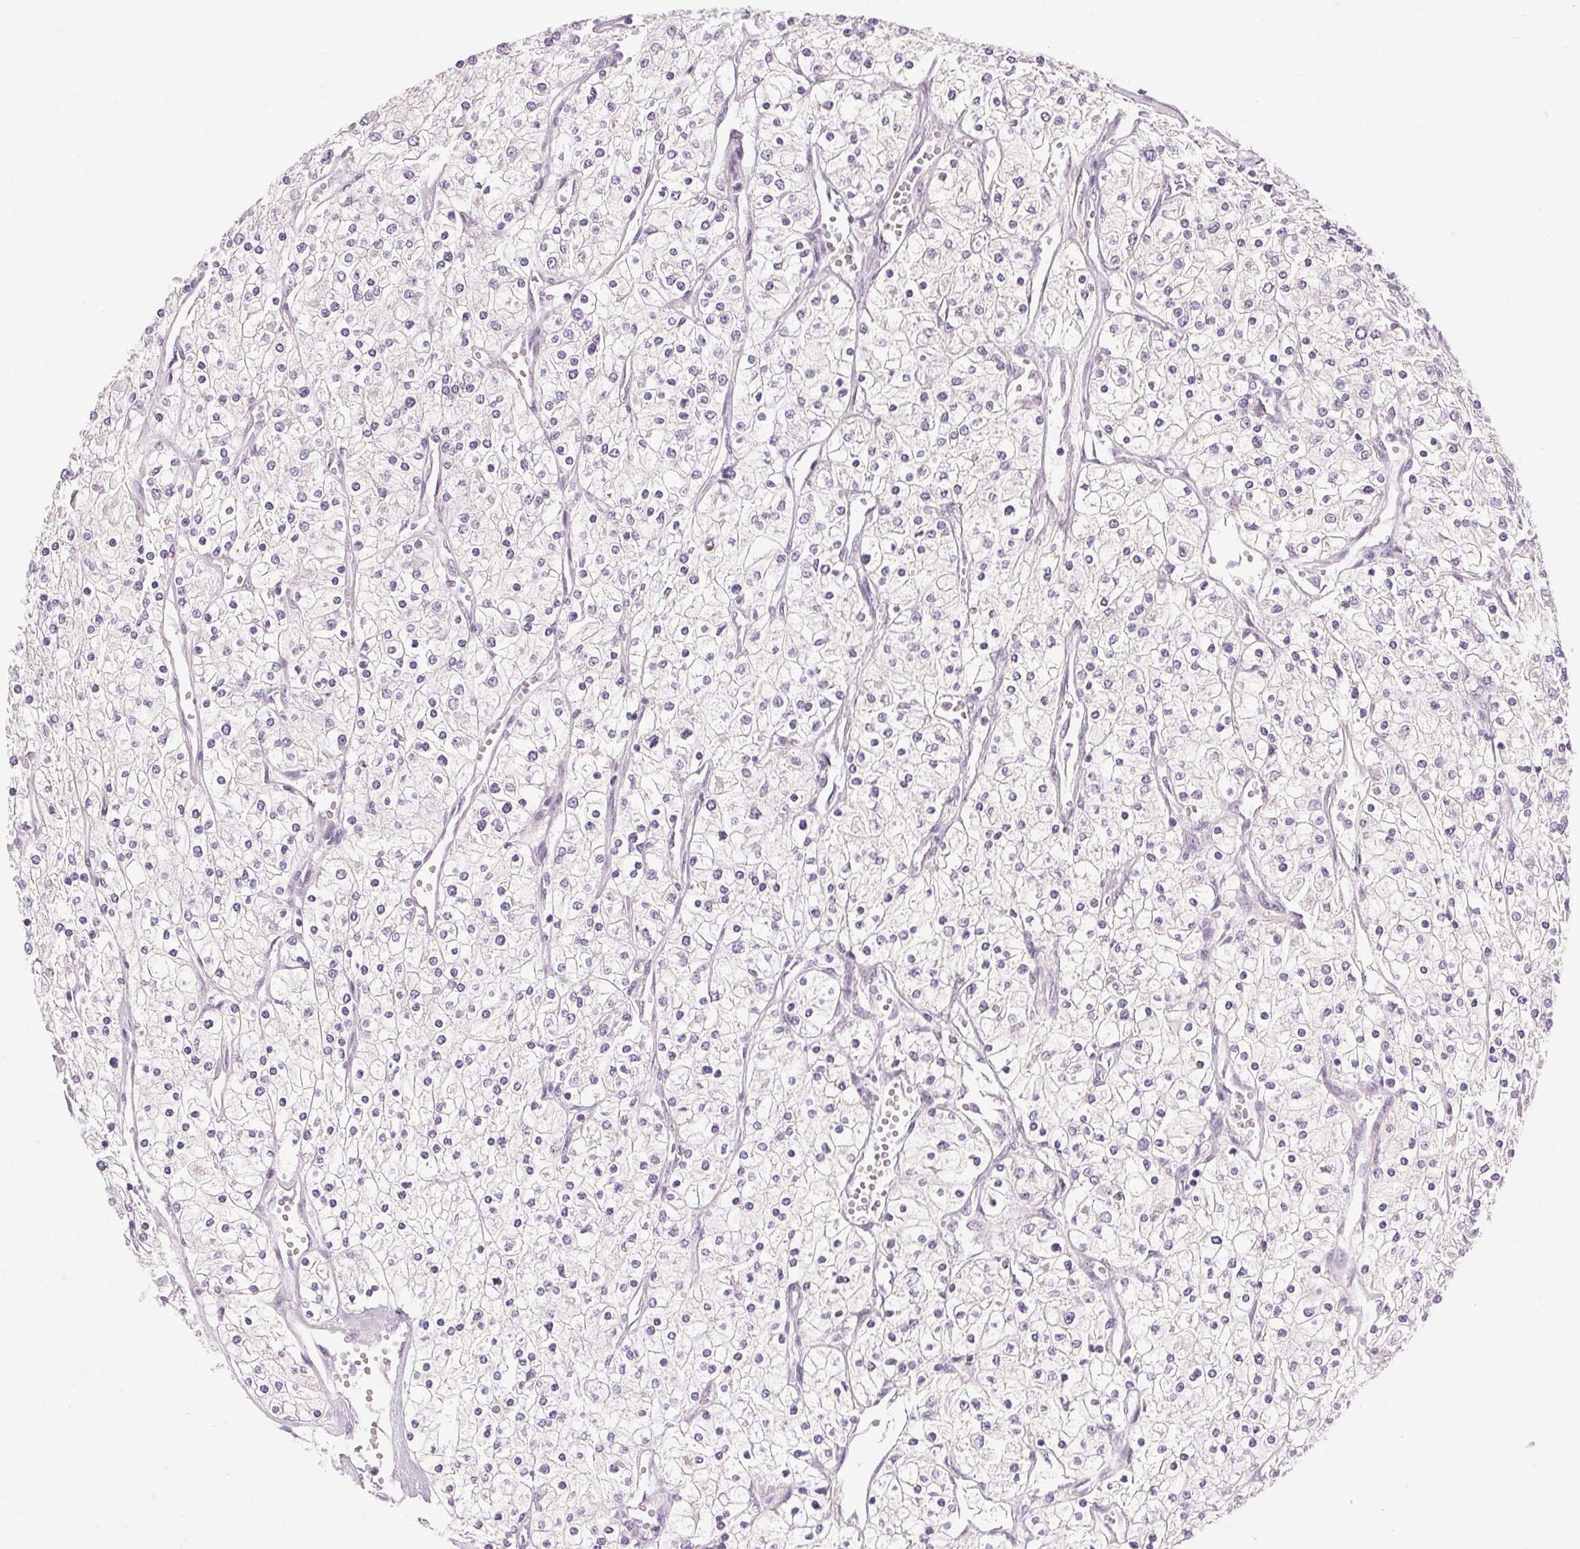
{"staining": {"intensity": "negative", "quantity": "none", "location": "none"}, "tissue": "renal cancer", "cell_type": "Tumor cells", "image_type": "cancer", "snomed": [{"axis": "morphology", "description": "Adenocarcinoma, NOS"}, {"axis": "topography", "description": "Kidney"}], "caption": "This is an immunohistochemistry image of renal adenocarcinoma. There is no positivity in tumor cells.", "gene": "FAM168A", "patient": {"sex": "male", "age": 80}}